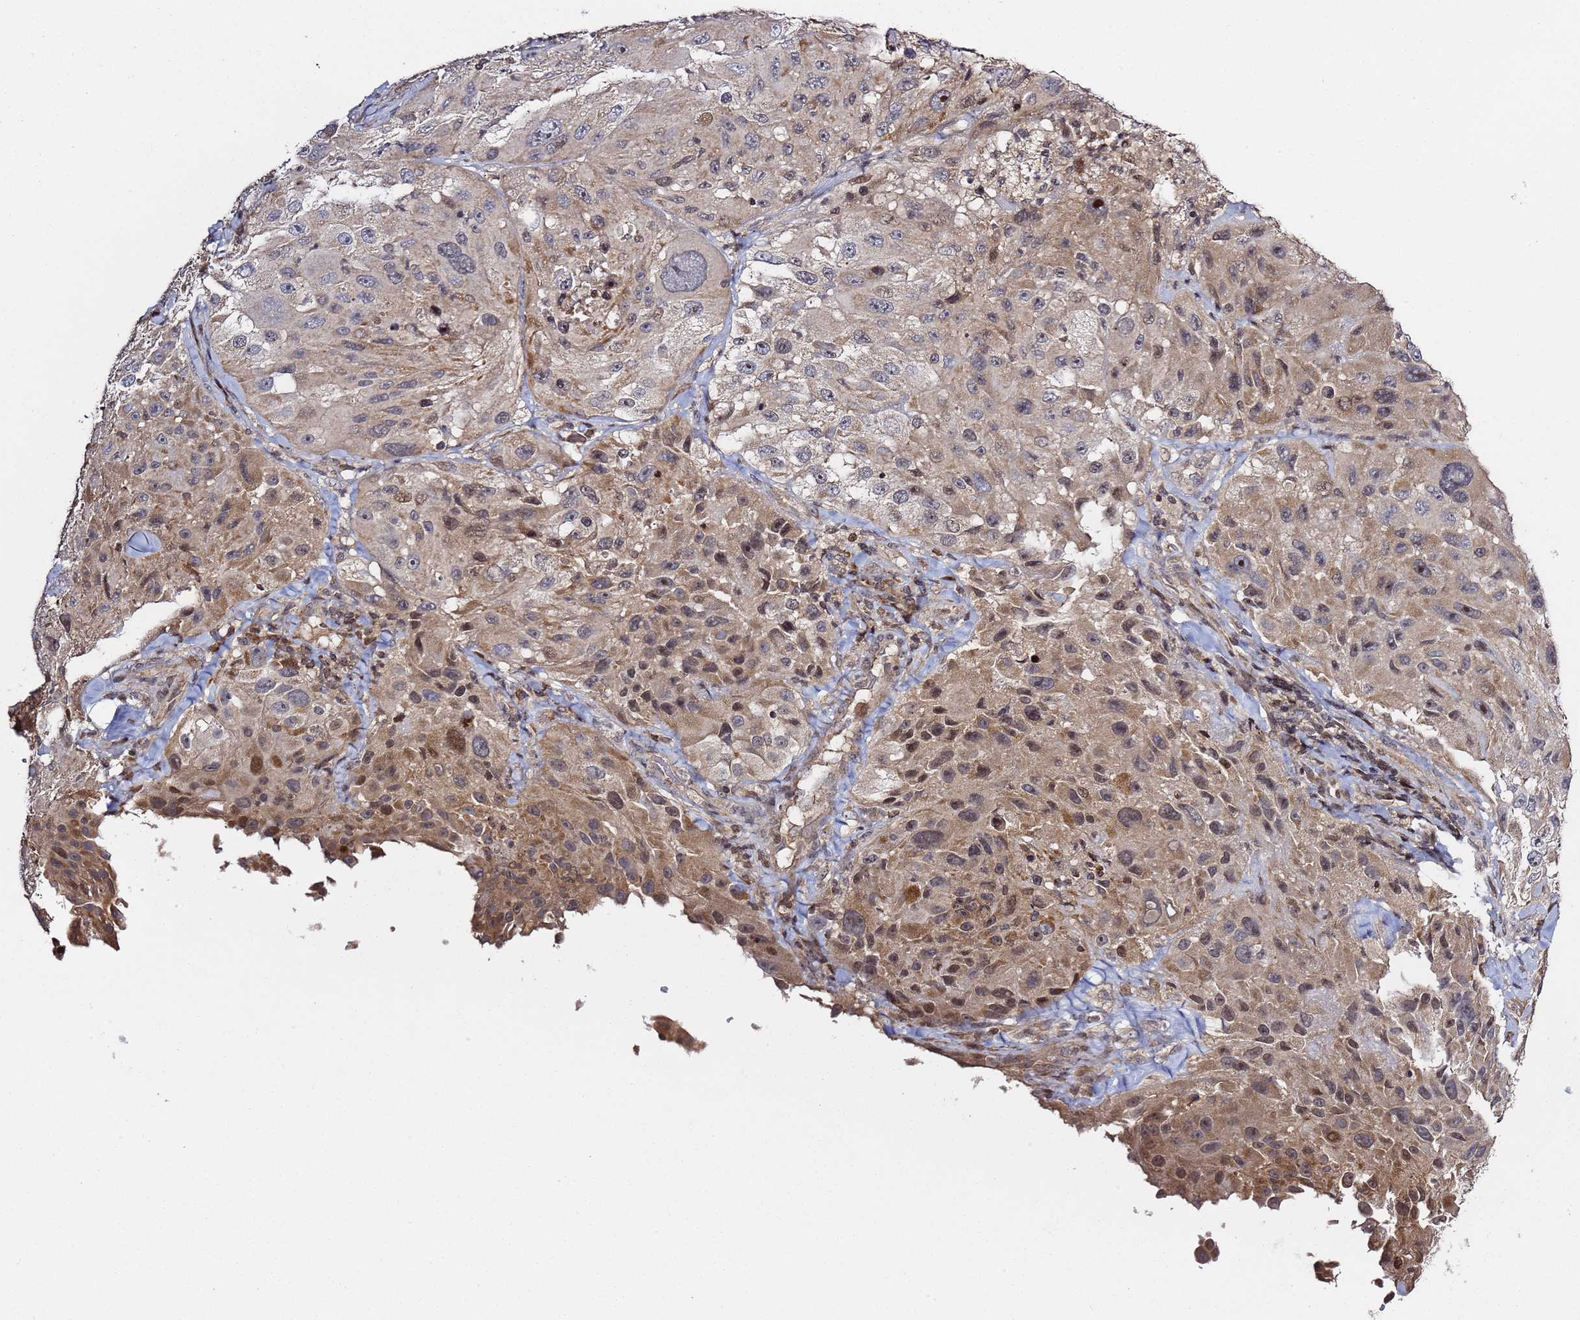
{"staining": {"intensity": "moderate", "quantity": ">75%", "location": "cytoplasmic/membranous,nuclear"}, "tissue": "melanoma", "cell_type": "Tumor cells", "image_type": "cancer", "snomed": [{"axis": "morphology", "description": "Malignant melanoma, Metastatic site"}, {"axis": "topography", "description": "Lymph node"}], "caption": "A high-resolution image shows immunohistochemistry staining of melanoma, which shows moderate cytoplasmic/membranous and nuclear expression in about >75% of tumor cells. The protein of interest is shown in brown color, while the nuclei are stained blue.", "gene": "RCOR2", "patient": {"sex": "male", "age": 62}}